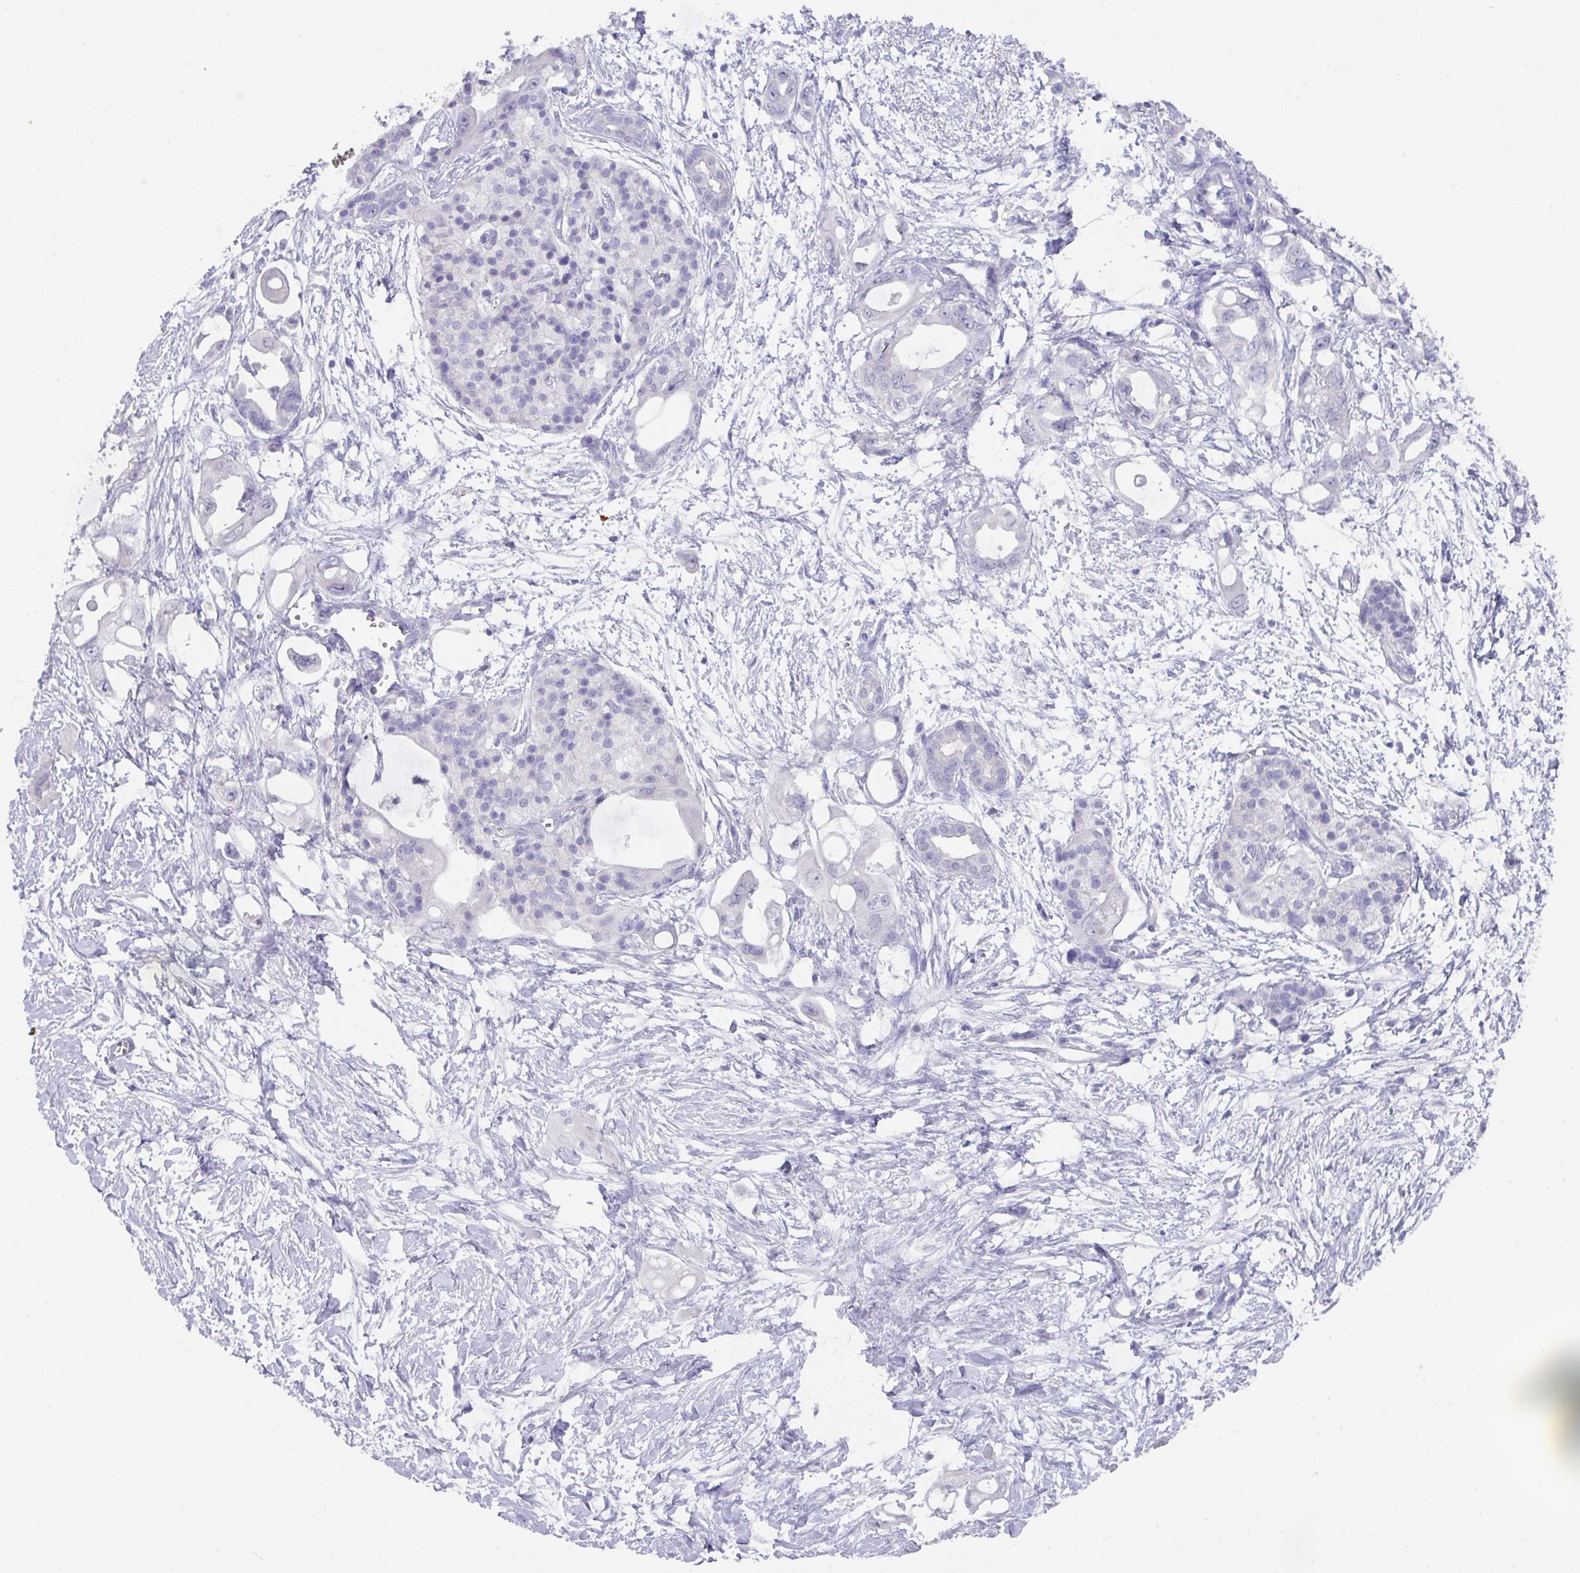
{"staining": {"intensity": "negative", "quantity": "none", "location": "none"}, "tissue": "pancreatic cancer", "cell_type": "Tumor cells", "image_type": "cancer", "snomed": [{"axis": "morphology", "description": "Adenocarcinoma, NOS"}, {"axis": "topography", "description": "Pancreas"}], "caption": "This is an immunohistochemistry (IHC) image of pancreatic adenocarcinoma. There is no expression in tumor cells.", "gene": "DAZL", "patient": {"sex": "male", "age": 61}}